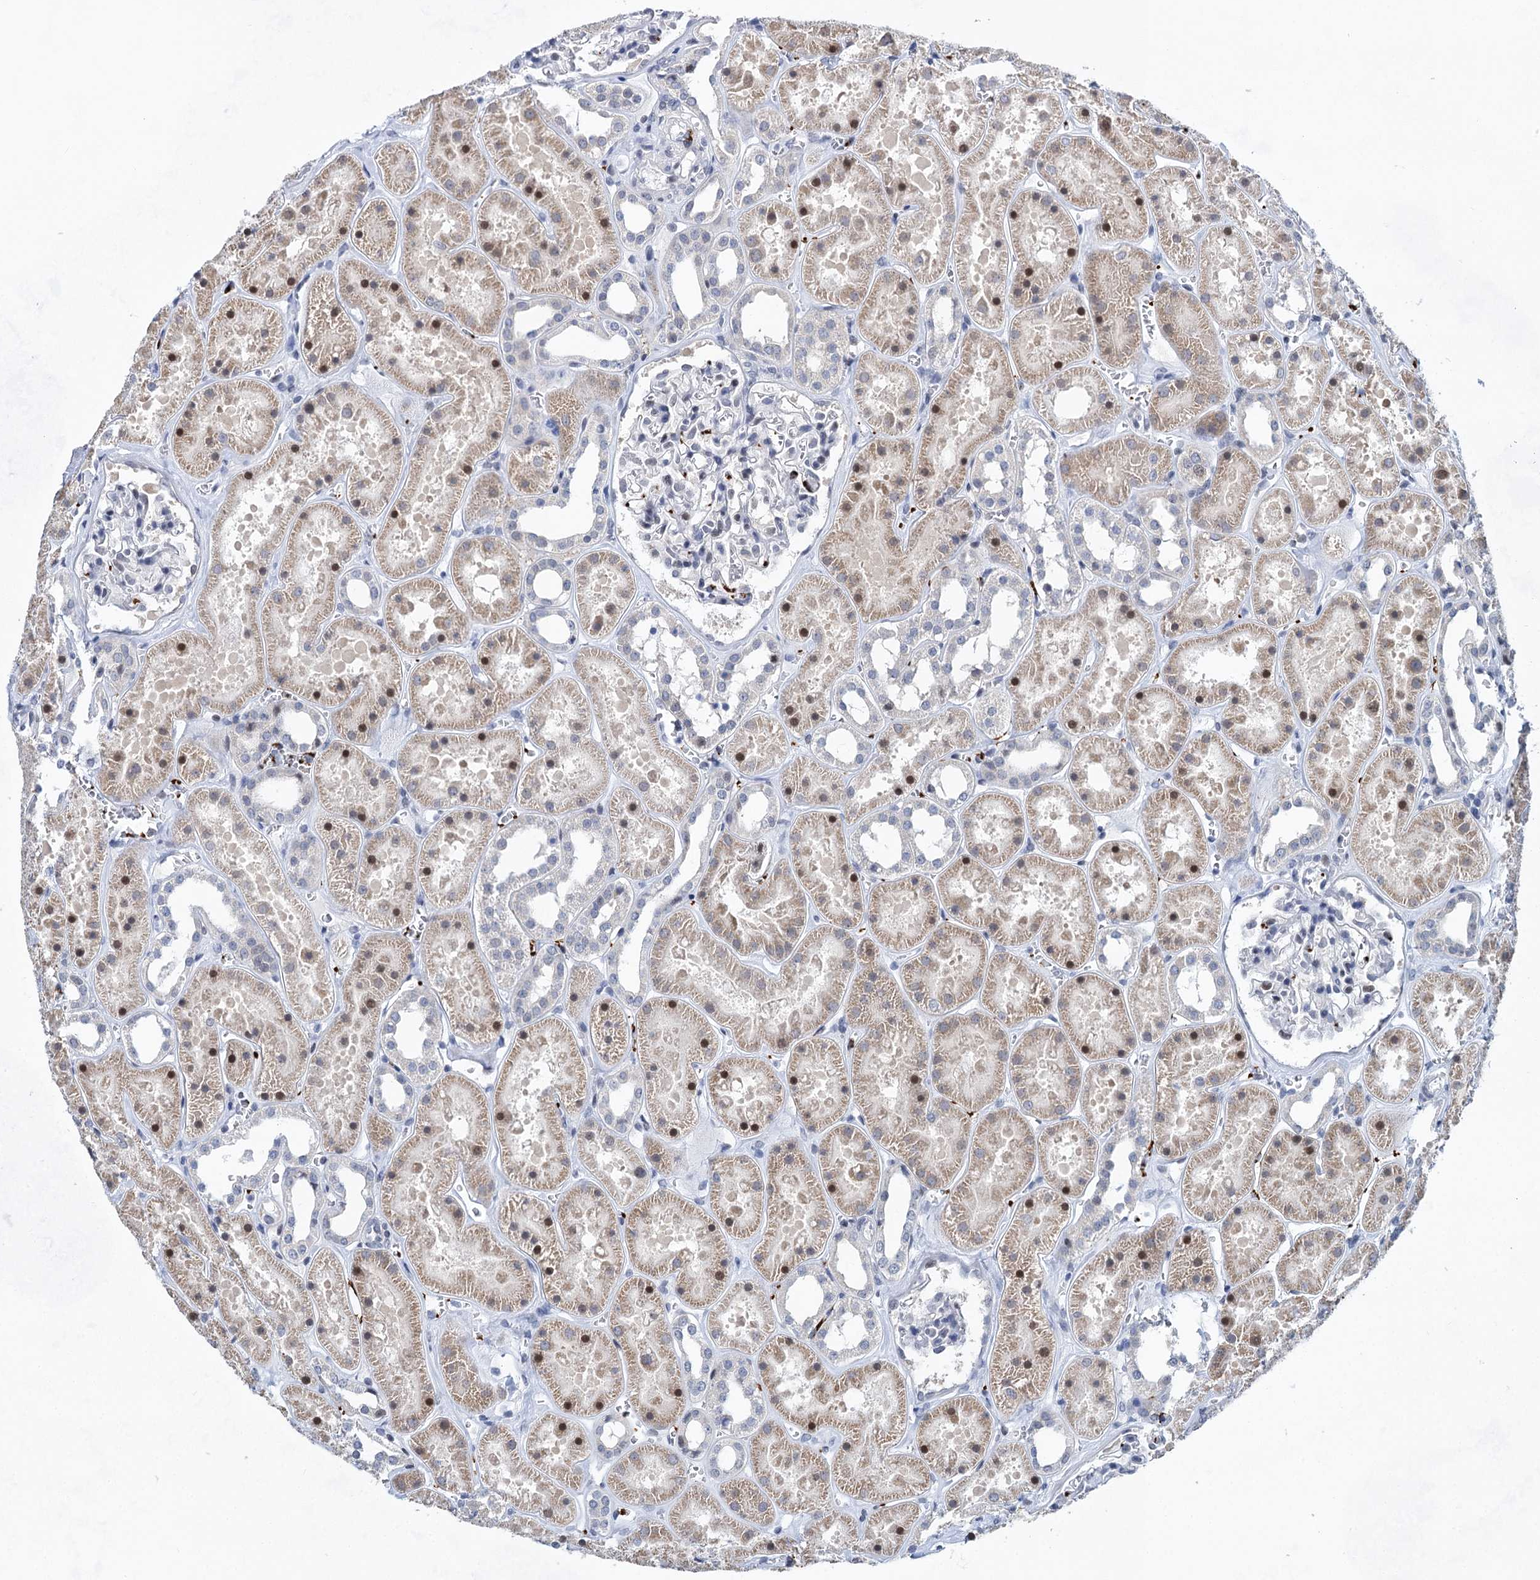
{"staining": {"intensity": "weak", "quantity": "<25%", "location": "nuclear"}, "tissue": "kidney", "cell_type": "Cells in glomeruli", "image_type": "normal", "snomed": [{"axis": "morphology", "description": "Normal tissue, NOS"}, {"axis": "topography", "description": "Kidney"}], "caption": "This is an immunohistochemistry image of normal human kidney. There is no positivity in cells in glomeruli.", "gene": "MON2", "patient": {"sex": "female", "age": 41}}